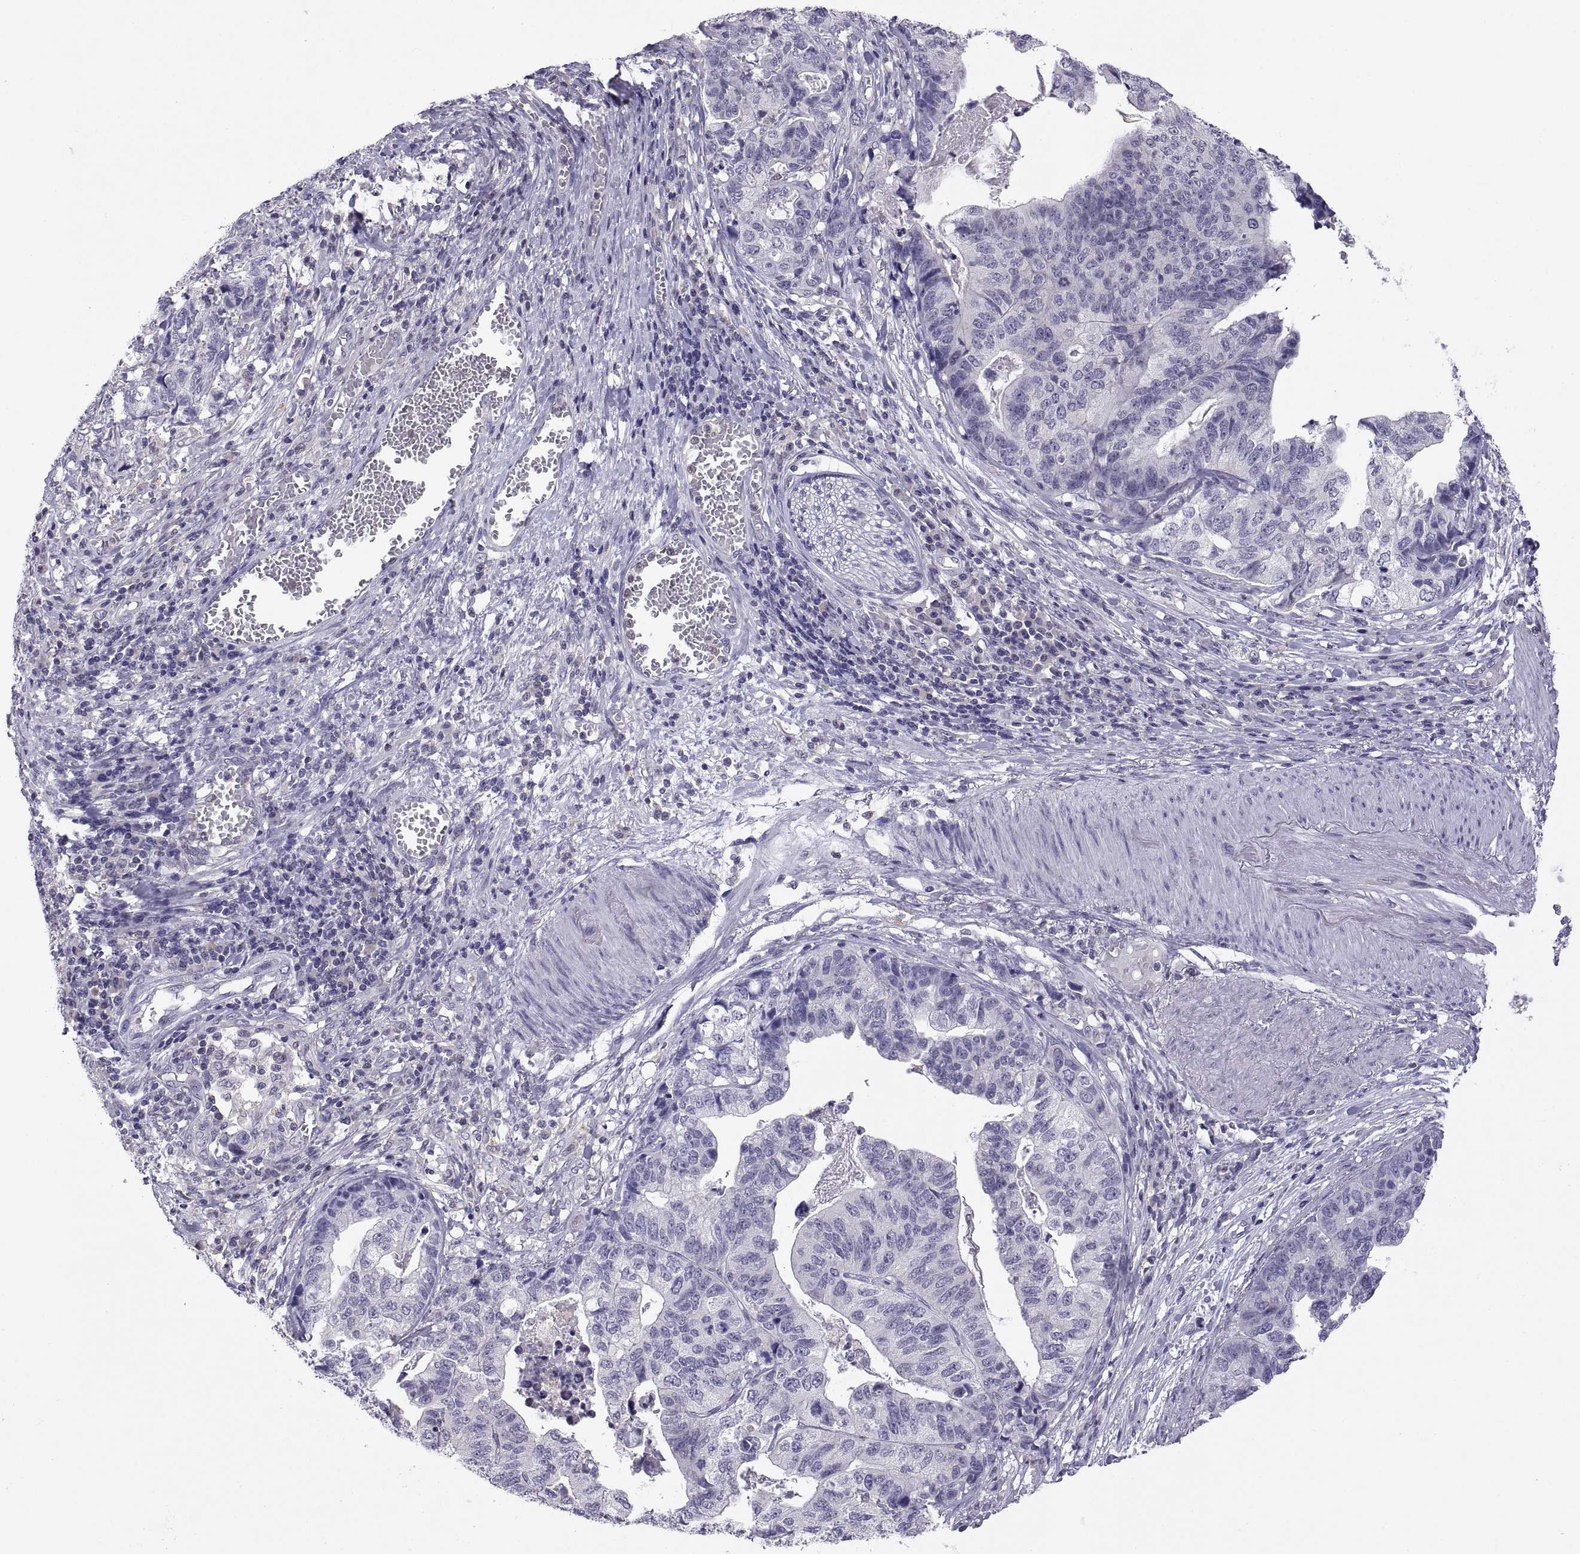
{"staining": {"intensity": "negative", "quantity": "none", "location": "none"}, "tissue": "stomach cancer", "cell_type": "Tumor cells", "image_type": "cancer", "snomed": [{"axis": "morphology", "description": "Adenocarcinoma, NOS"}, {"axis": "topography", "description": "Stomach, upper"}], "caption": "Immunohistochemistry (IHC) photomicrograph of human adenocarcinoma (stomach) stained for a protein (brown), which shows no staining in tumor cells. Nuclei are stained in blue.", "gene": "FGF9", "patient": {"sex": "female", "age": 67}}